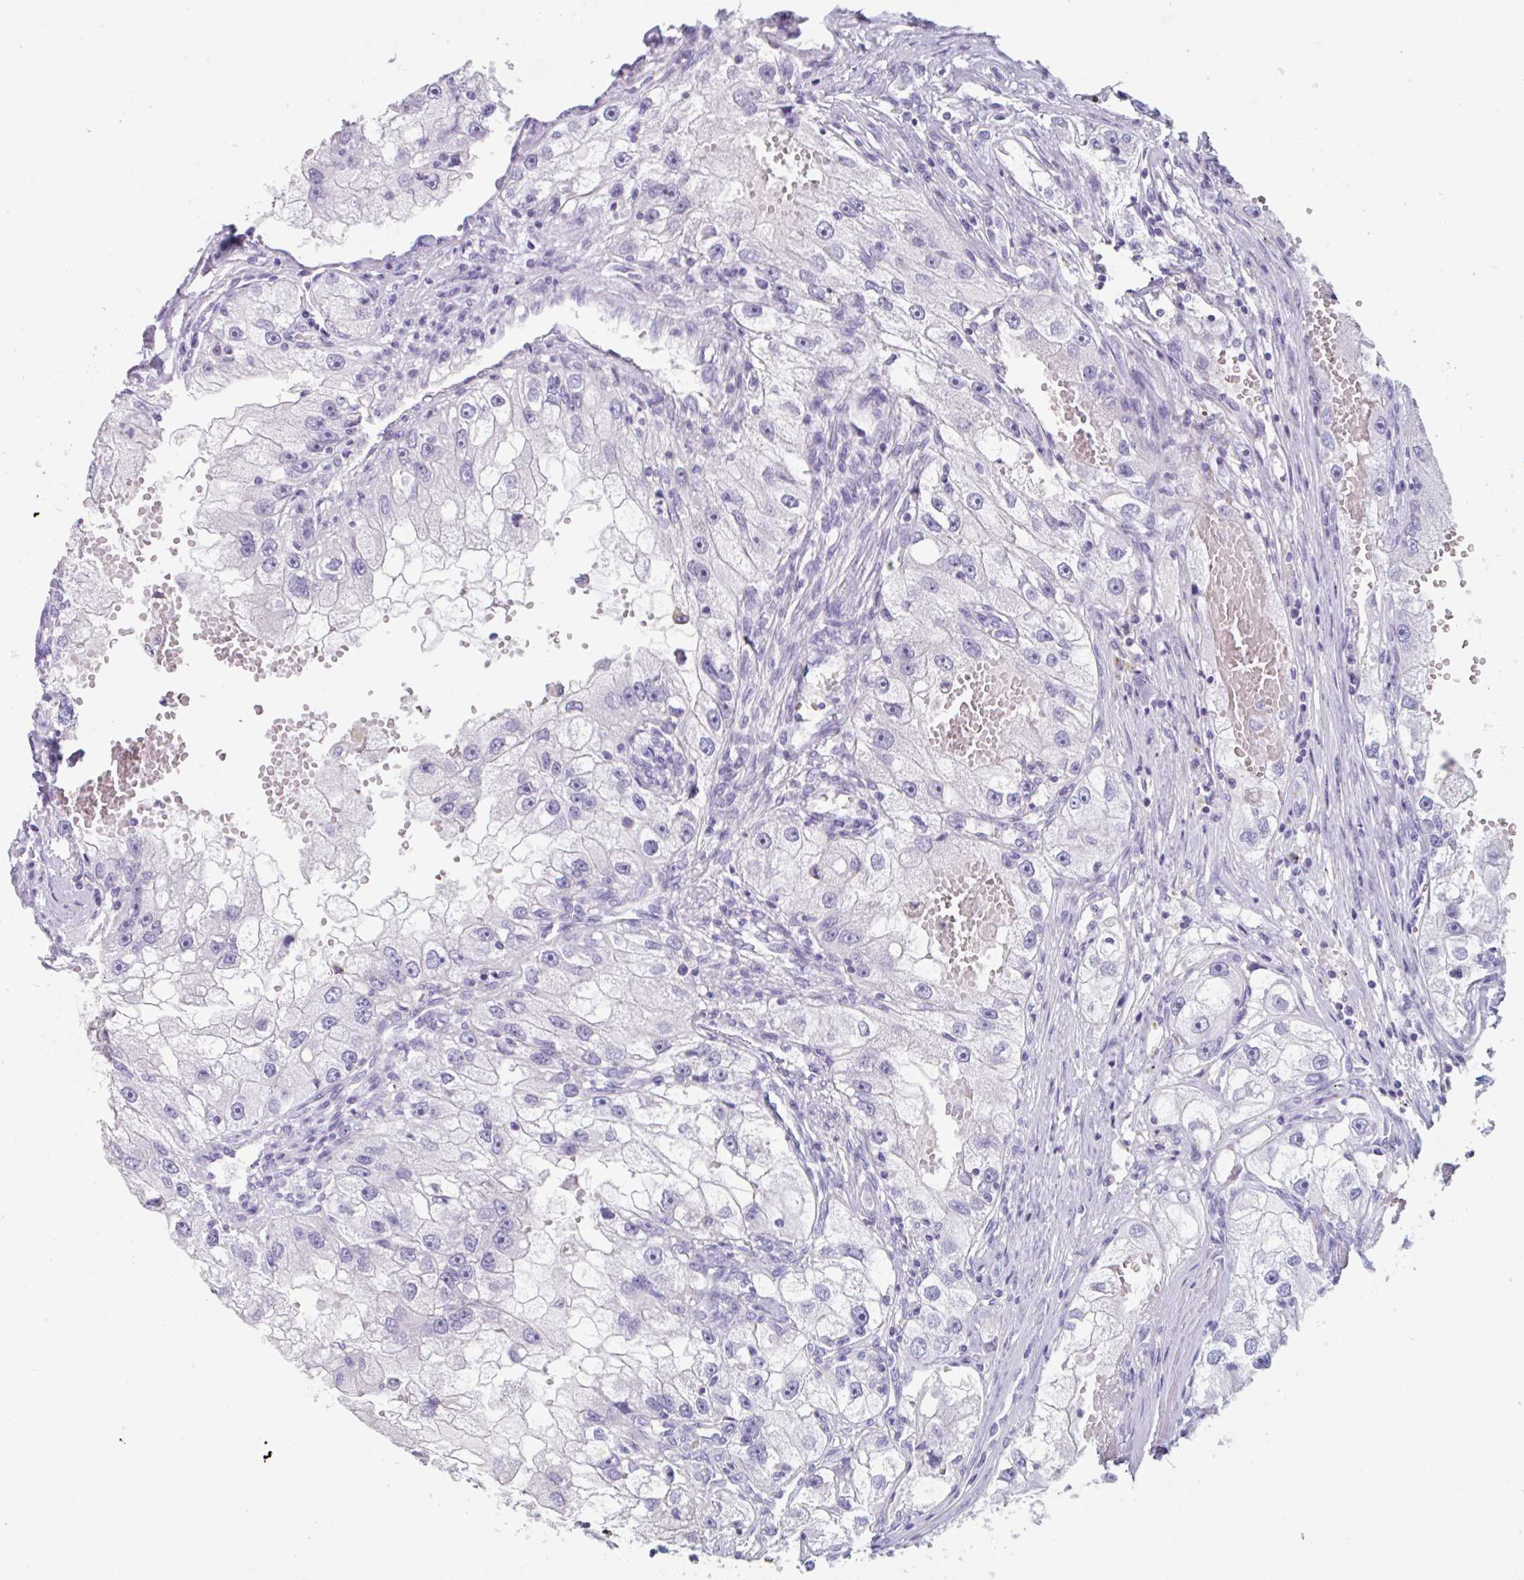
{"staining": {"intensity": "negative", "quantity": "none", "location": "none"}, "tissue": "renal cancer", "cell_type": "Tumor cells", "image_type": "cancer", "snomed": [{"axis": "morphology", "description": "Adenocarcinoma, NOS"}, {"axis": "topography", "description": "Kidney"}], "caption": "DAB (3,3'-diaminobenzidine) immunohistochemical staining of renal adenocarcinoma shows no significant positivity in tumor cells. (DAB IHC visualized using brightfield microscopy, high magnification).", "gene": "EMC4", "patient": {"sex": "male", "age": 63}}